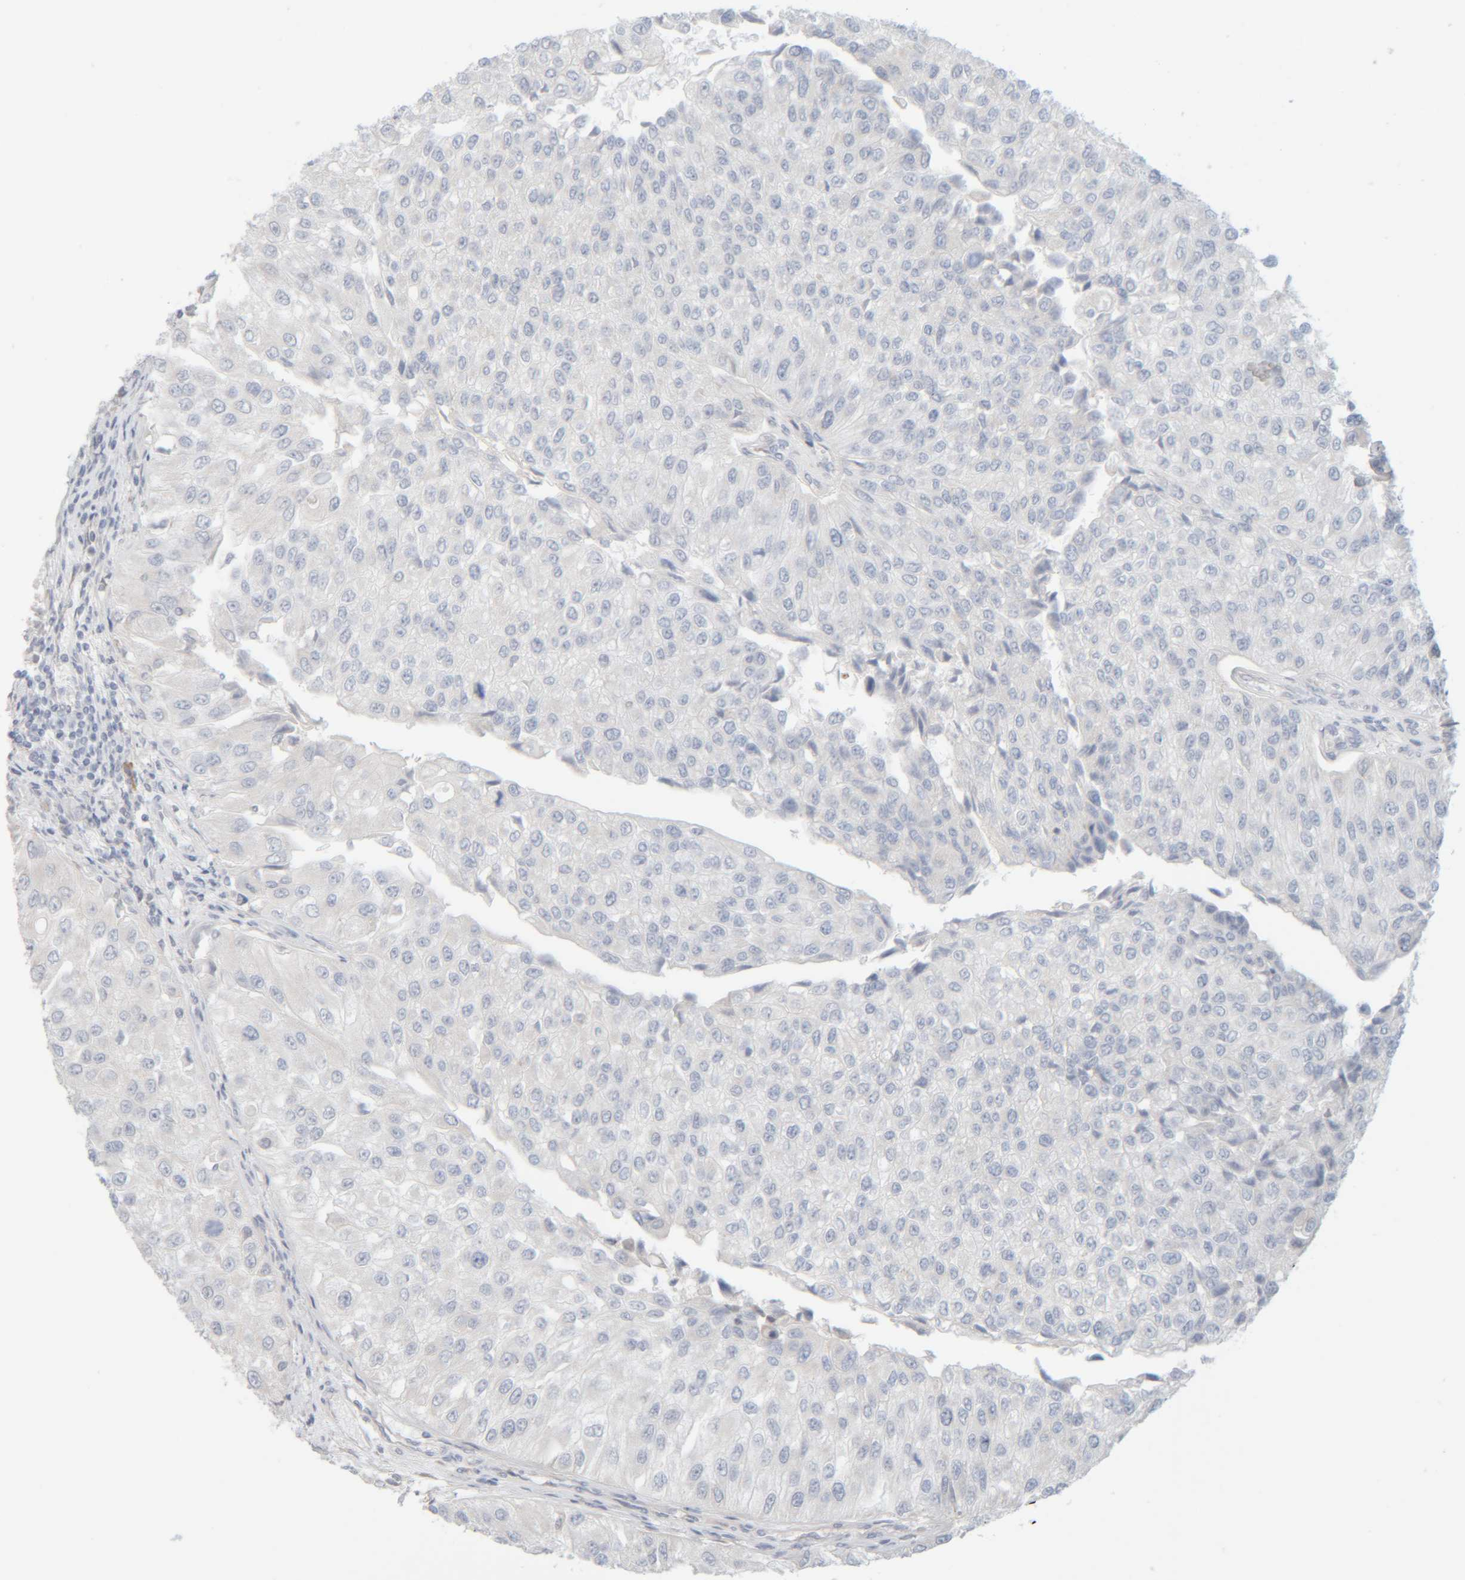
{"staining": {"intensity": "negative", "quantity": "none", "location": "none"}, "tissue": "urothelial cancer", "cell_type": "Tumor cells", "image_type": "cancer", "snomed": [{"axis": "morphology", "description": "Urothelial carcinoma, High grade"}, {"axis": "topography", "description": "Kidney"}, {"axis": "topography", "description": "Urinary bladder"}], "caption": "Human urothelial cancer stained for a protein using immunohistochemistry (IHC) reveals no positivity in tumor cells.", "gene": "RIDA", "patient": {"sex": "male", "age": 77}}